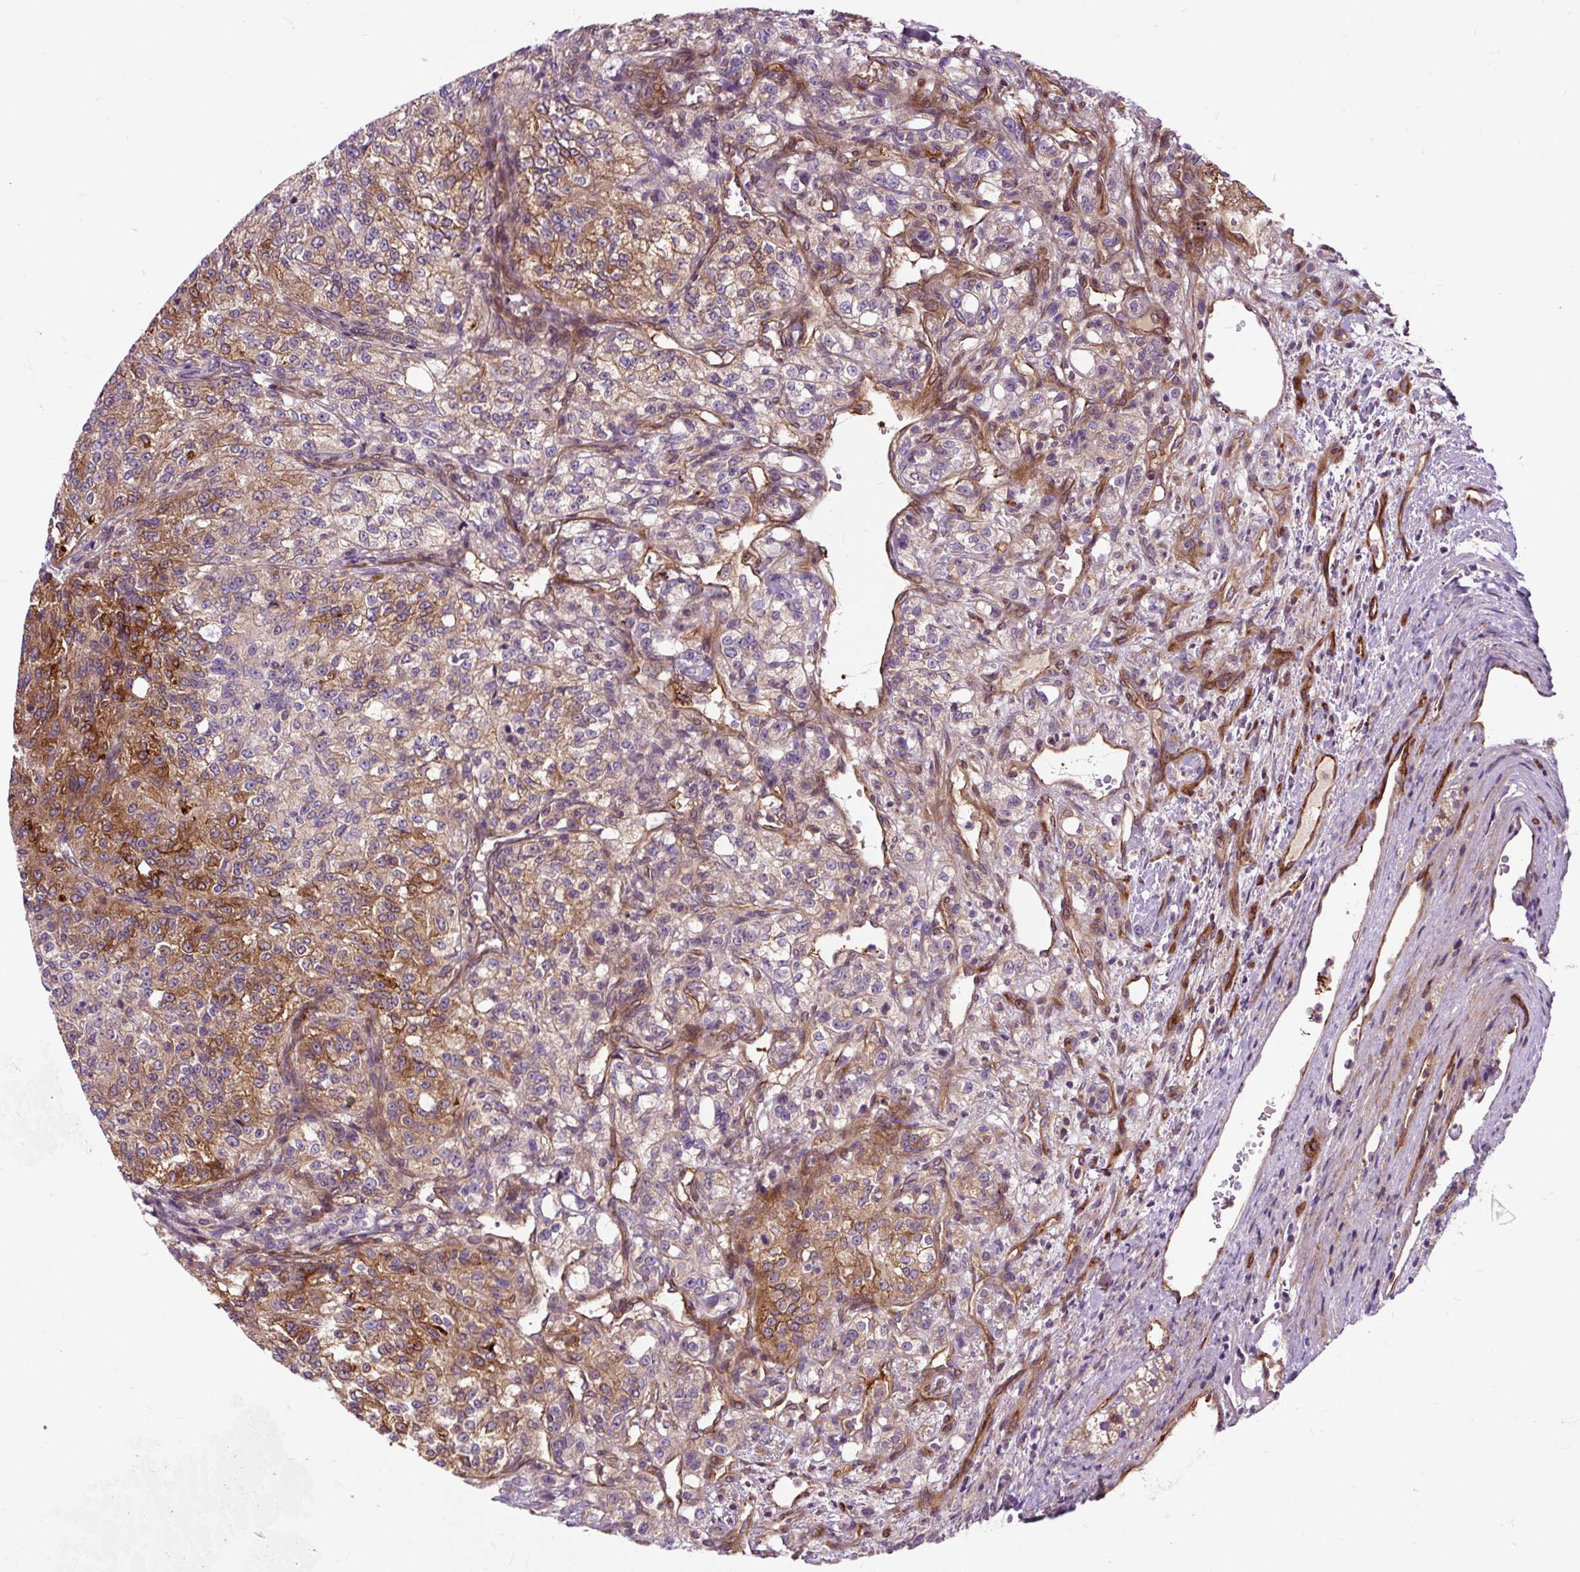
{"staining": {"intensity": "moderate", "quantity": ">75%", "location": "cytoplasmic/membranous"}, "tissue": "renal cancer", "cell_type": "Tumor cells", "image_type": "cancer", "snomed": [{"axis": "morphology", "description": "Adenocarcinoma, NOS"}, {"axis": "topography", "description": "Kidney"}], "caption": "A brown stain highlights moderate cytoplasmic/membranous expression of a protein in adenocarcinoma (renal) tumor cells.", "gene": "PCDHGB3", "patient": {"sex": "female", "age": 63}}